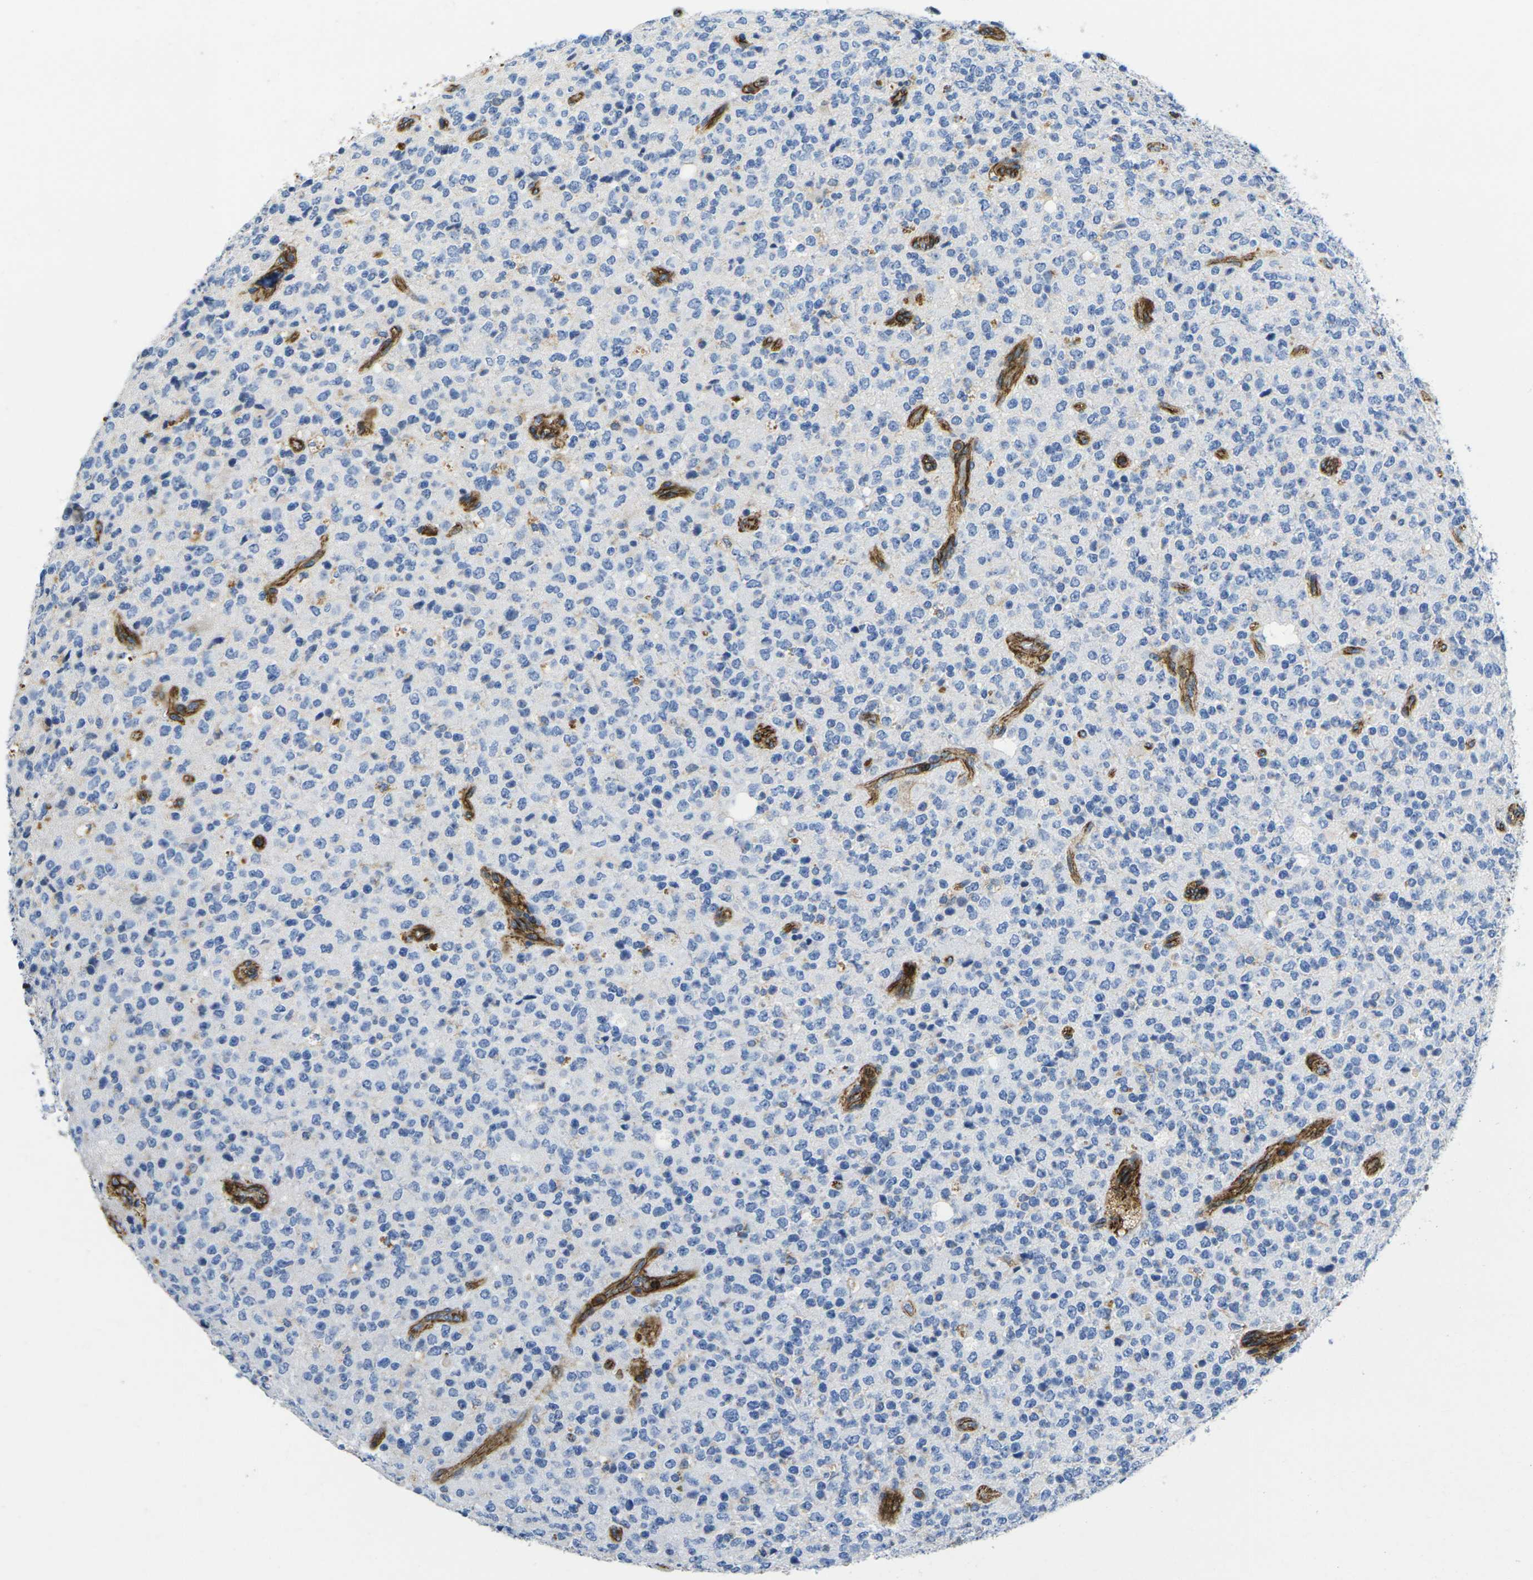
{"staining": {"intensity": "negative", "quantity": "none", "location": "none"}, "tissue": "glioma", "cell_type": "Tumor cells", "image_type": "cancer", "snomed": [{"axis": "morphology", "description": "Glioma, malignant, High grade"}, {"axis": "topography", "description": "pancreas cauda"}], "caption": "Micrograph shows no protein staining in tumor cells of malignant glioma (high-grade) tissue.", "gene": "IQGAP1", "patient": {"sex": "male", "age": 60}}